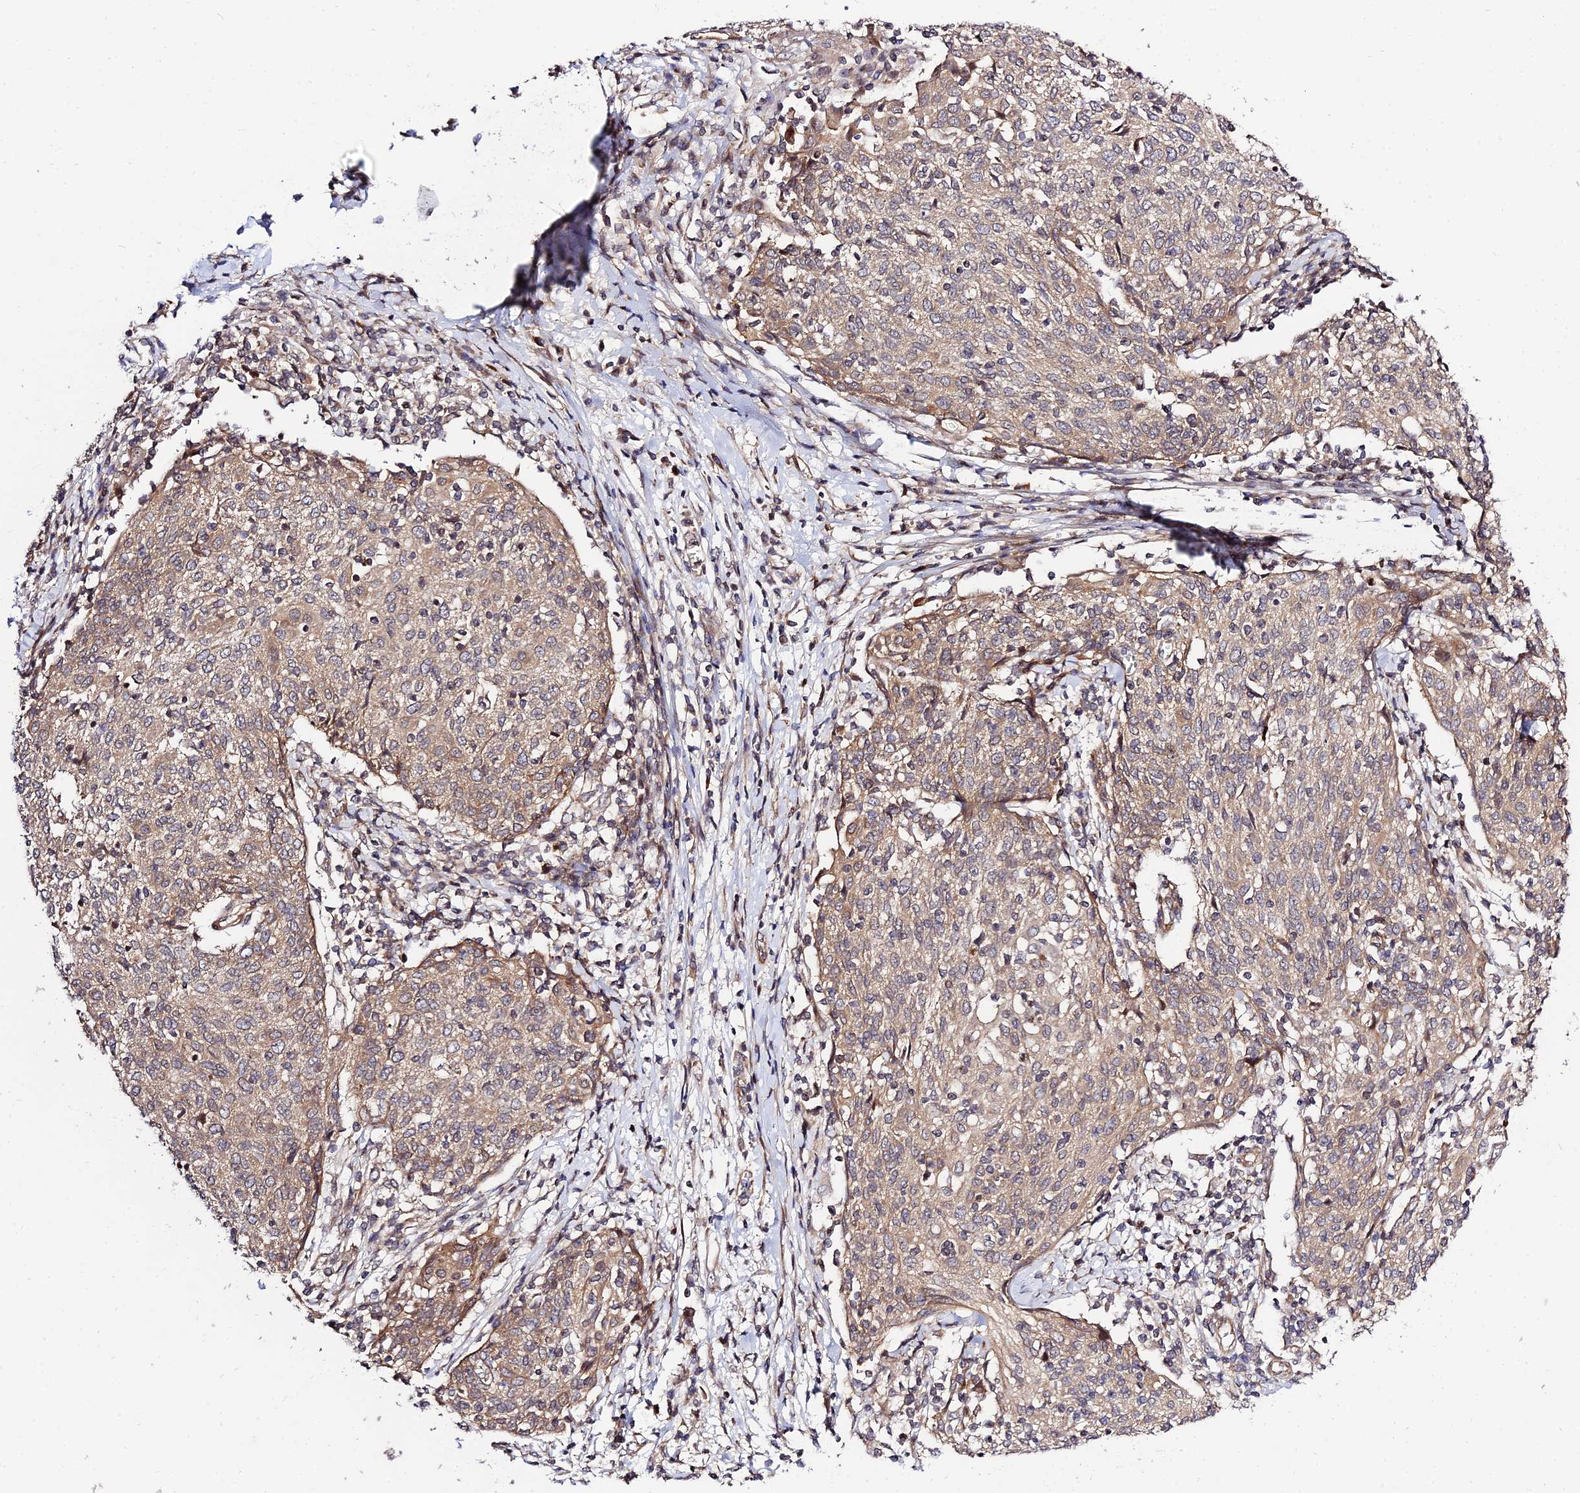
{"staining": {"intensity": "weak", "quantity": ">75%", "location": "cytoplasmic/membranous"}, "tissue": "cervical cancer", "cell_type": "Tumor cells", "image_type": "cancer", "snomed": [{"axis": "morphology", "description": "Squamous cell carcinoma, NOS"}, {"axis": "topography", "description": "Cervix"}], "caption": "Human cervical cancer (squamous cell carcinoma) stained for a protein (brown) reveals weak cytoplasmic/membranous positive staining in about >75% of tumor cells.", "gene": "SMG6", "patient": {"sex": "female", "age": 52}}